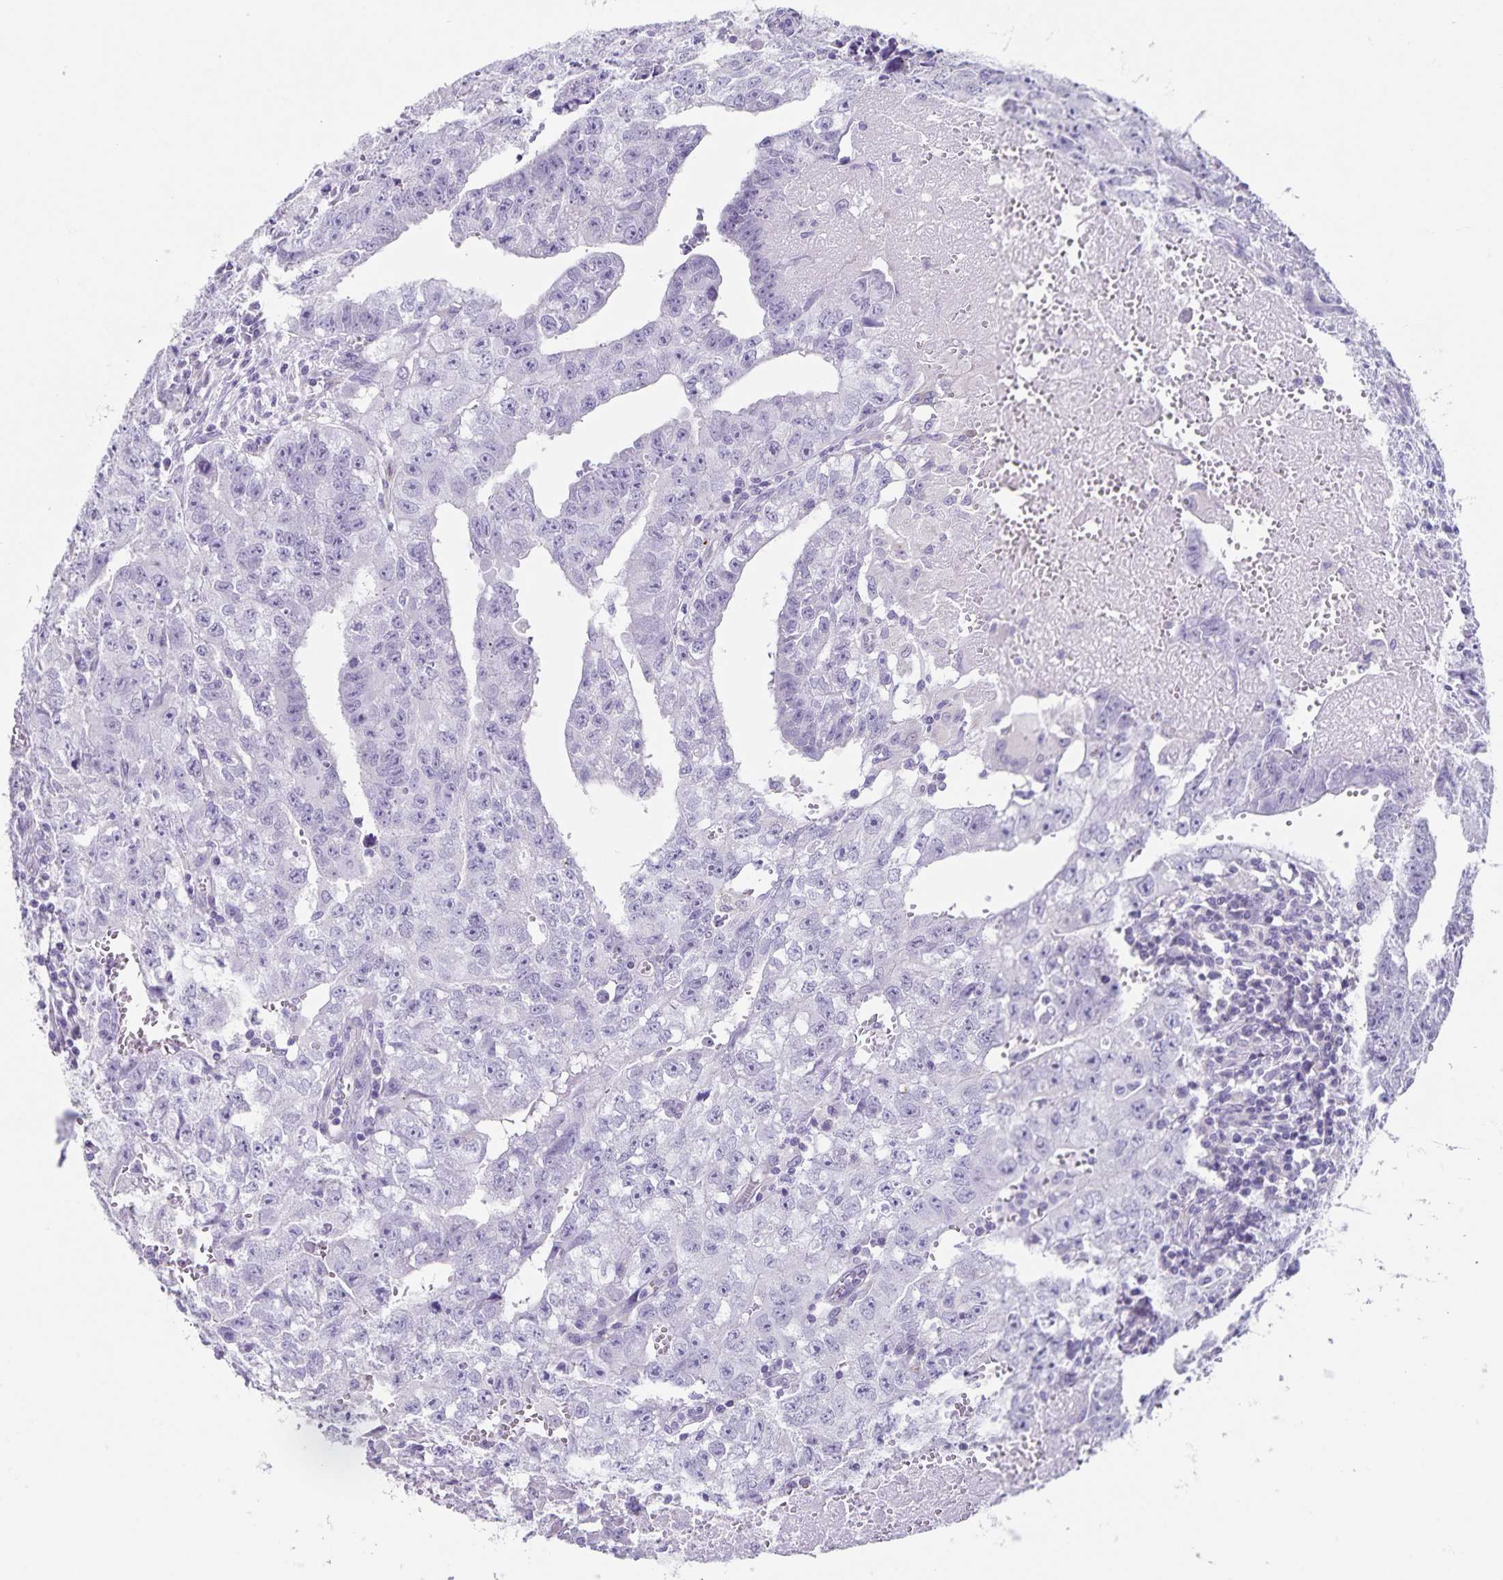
{"staining": {"intensity": "negative", "quantity": "none", "location": "none"}, "tissue": "testis cancer", "cell_type": "Tumor cells", "image_type": "cancer", "snomed": [{"axis": "morphology", "description": "Carcinoma, Embryonal, NOS"}, {"axis": "morphology", "description": "Teratoma, malignant, NOS"}, {"axis": "topography", "description": "Testis"}], "caption": "Tumor cells show no significant expression in testis cancer. (IHC, brightfield microscopy, high magnification).", "gene": "SYNM", "patient": {"sex": "male", "age": 24}}